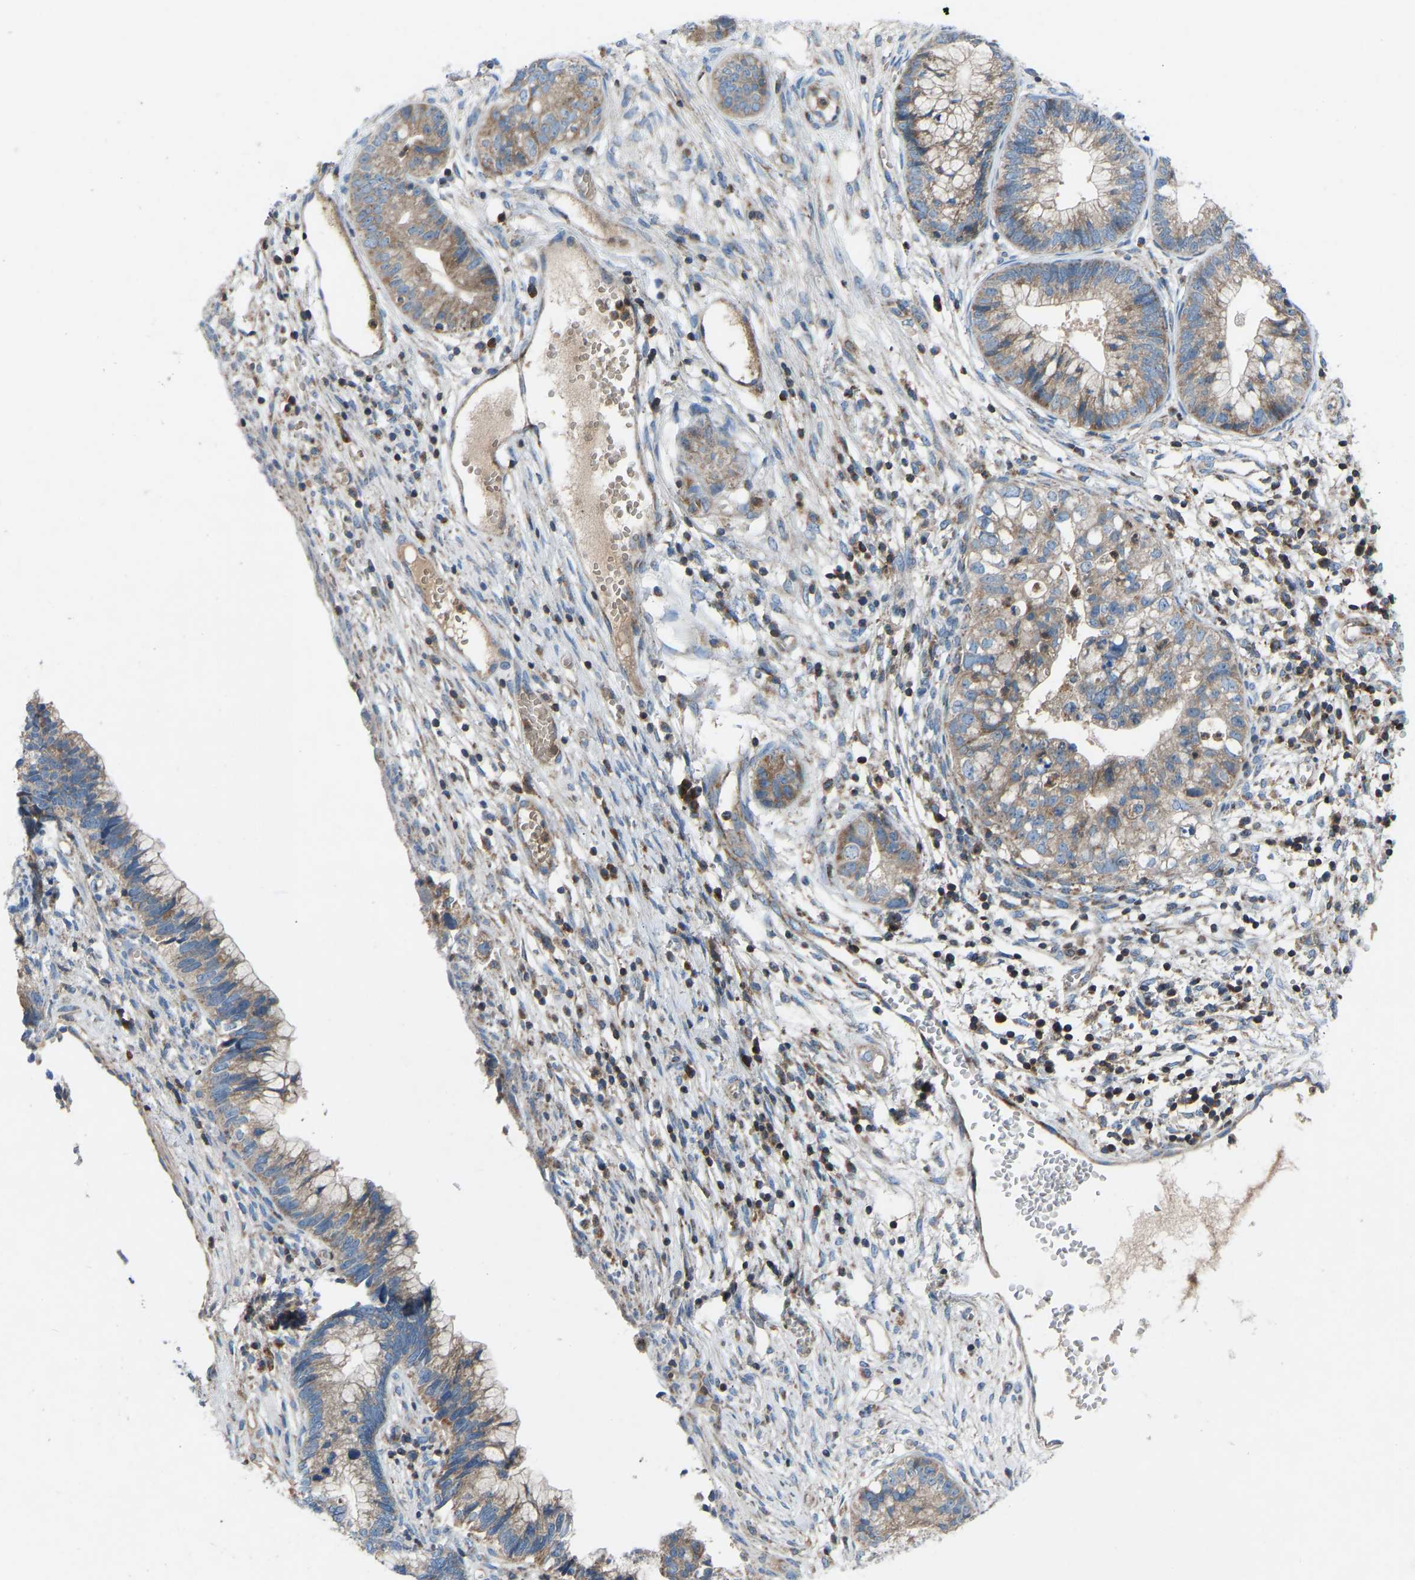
{"staining": {"intensity": "moderate", "quantity": ">75%", "location": "cytoplasmic/membranous"}, "tissue": "cervical cancer", "cell_type": "Tumor cells", "image_type": "cancer", "snomed": [{"axis": "morphology", "description": "Adenocarcinoma, NOS"}, {"axis": "topography", "description": "Cervix"}], "caption": "Immunohistochemical staining of cervical adenocarcinoma displays medium levels of moderate cytoplasmic/membranous protein expression in approximately >75% of tumor cells.", "gene": "GRK6", "patient": {"sex": "female", "age": 44}}